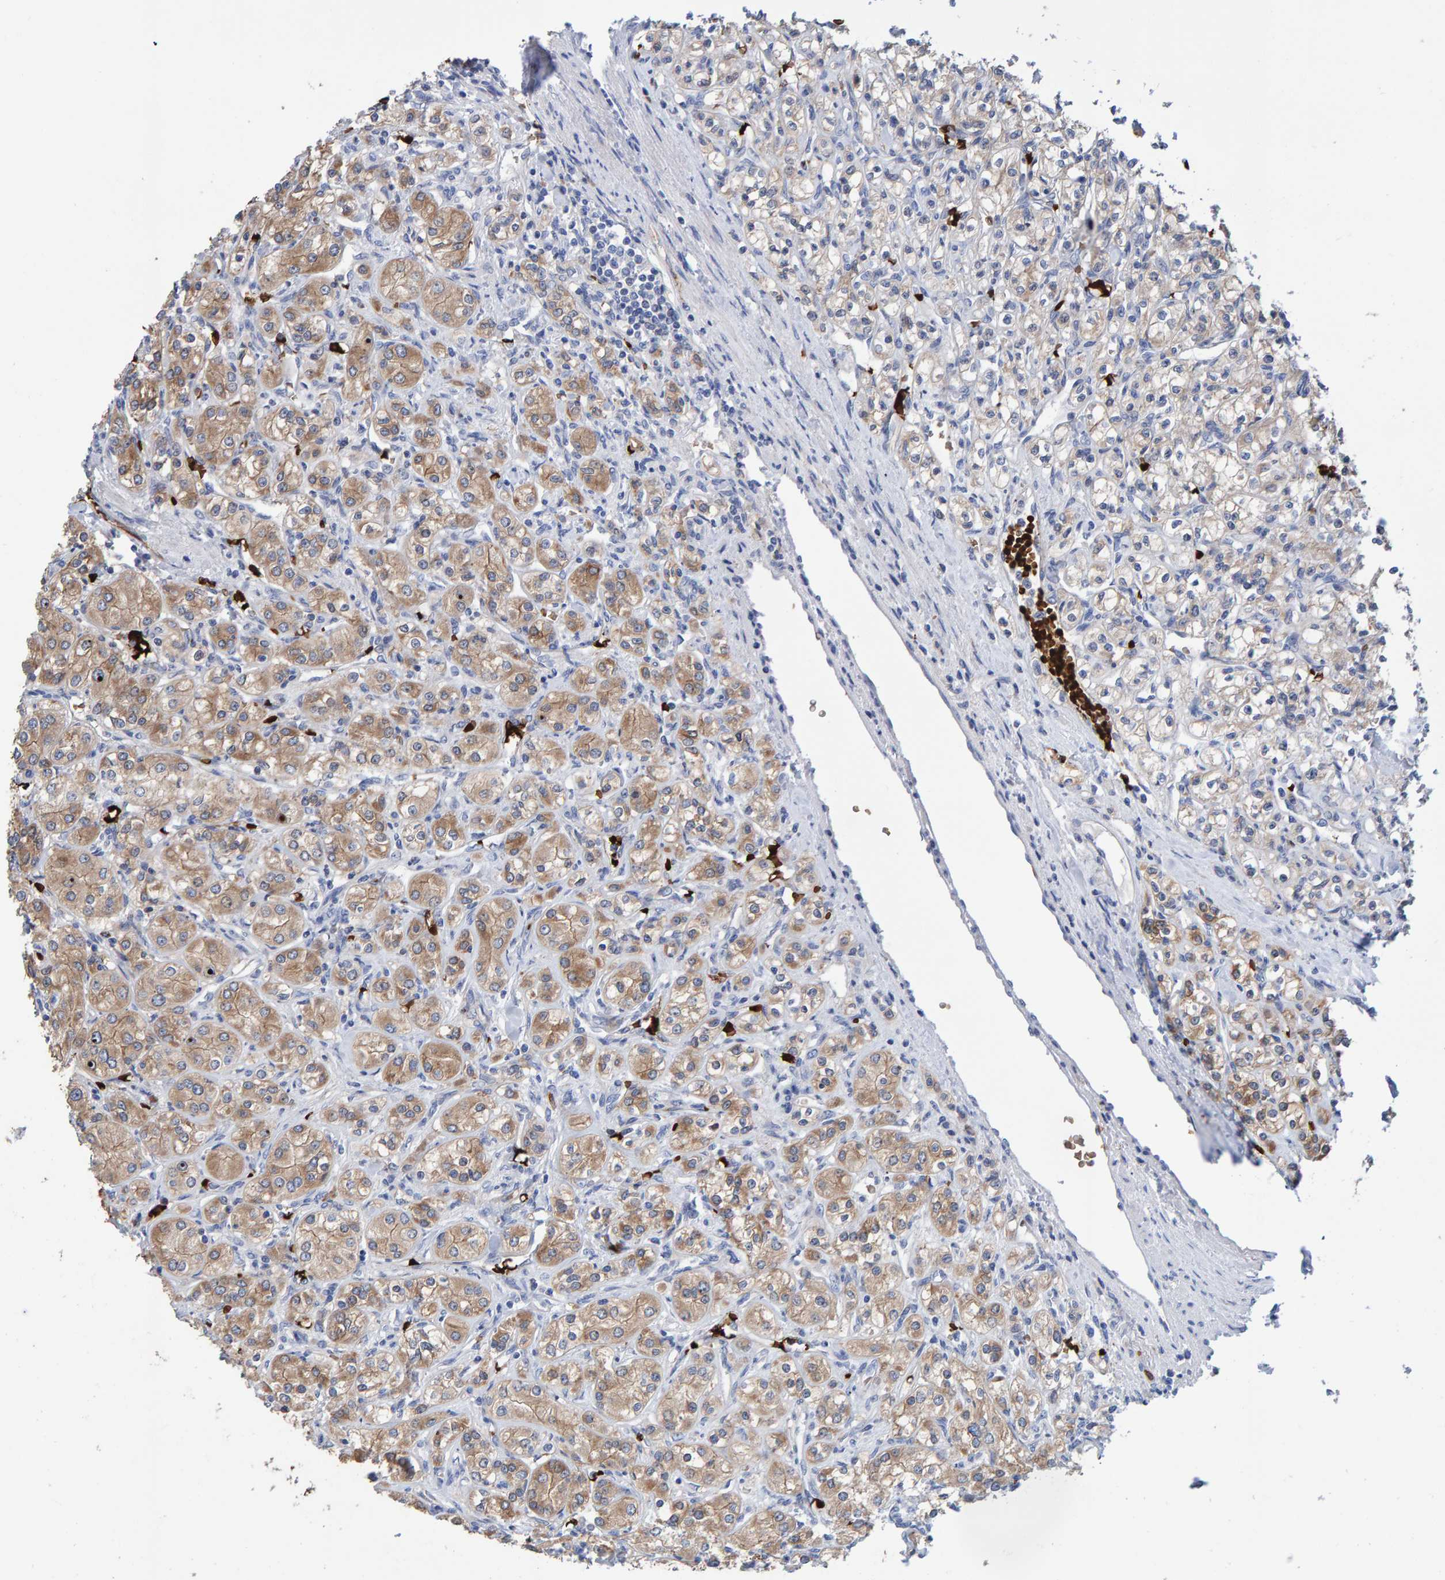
{"staining": {"intensity": "weak", "quantity": ">75%", "location": "cytoplasmic/membranous"}, "tissue": "renal cancer", "cell_type": "Tumor cells", "image_type": "cancer", "snomed": [{"axis": "morphology", "description": "Adenocarcinoma, NOS"}, {"axis": "topography", "description": "Kidney"}], "caption": "DAB (3,3'-diaminobenzidine) immunohistochemical staining of adenocarcinoma (renal) reveals weak cytoplasmic/membranous protein positivity in approximately >75% of tumor cells.", "gene": "VPS9D1", "patient": {"sex": "male", "age": 77}}